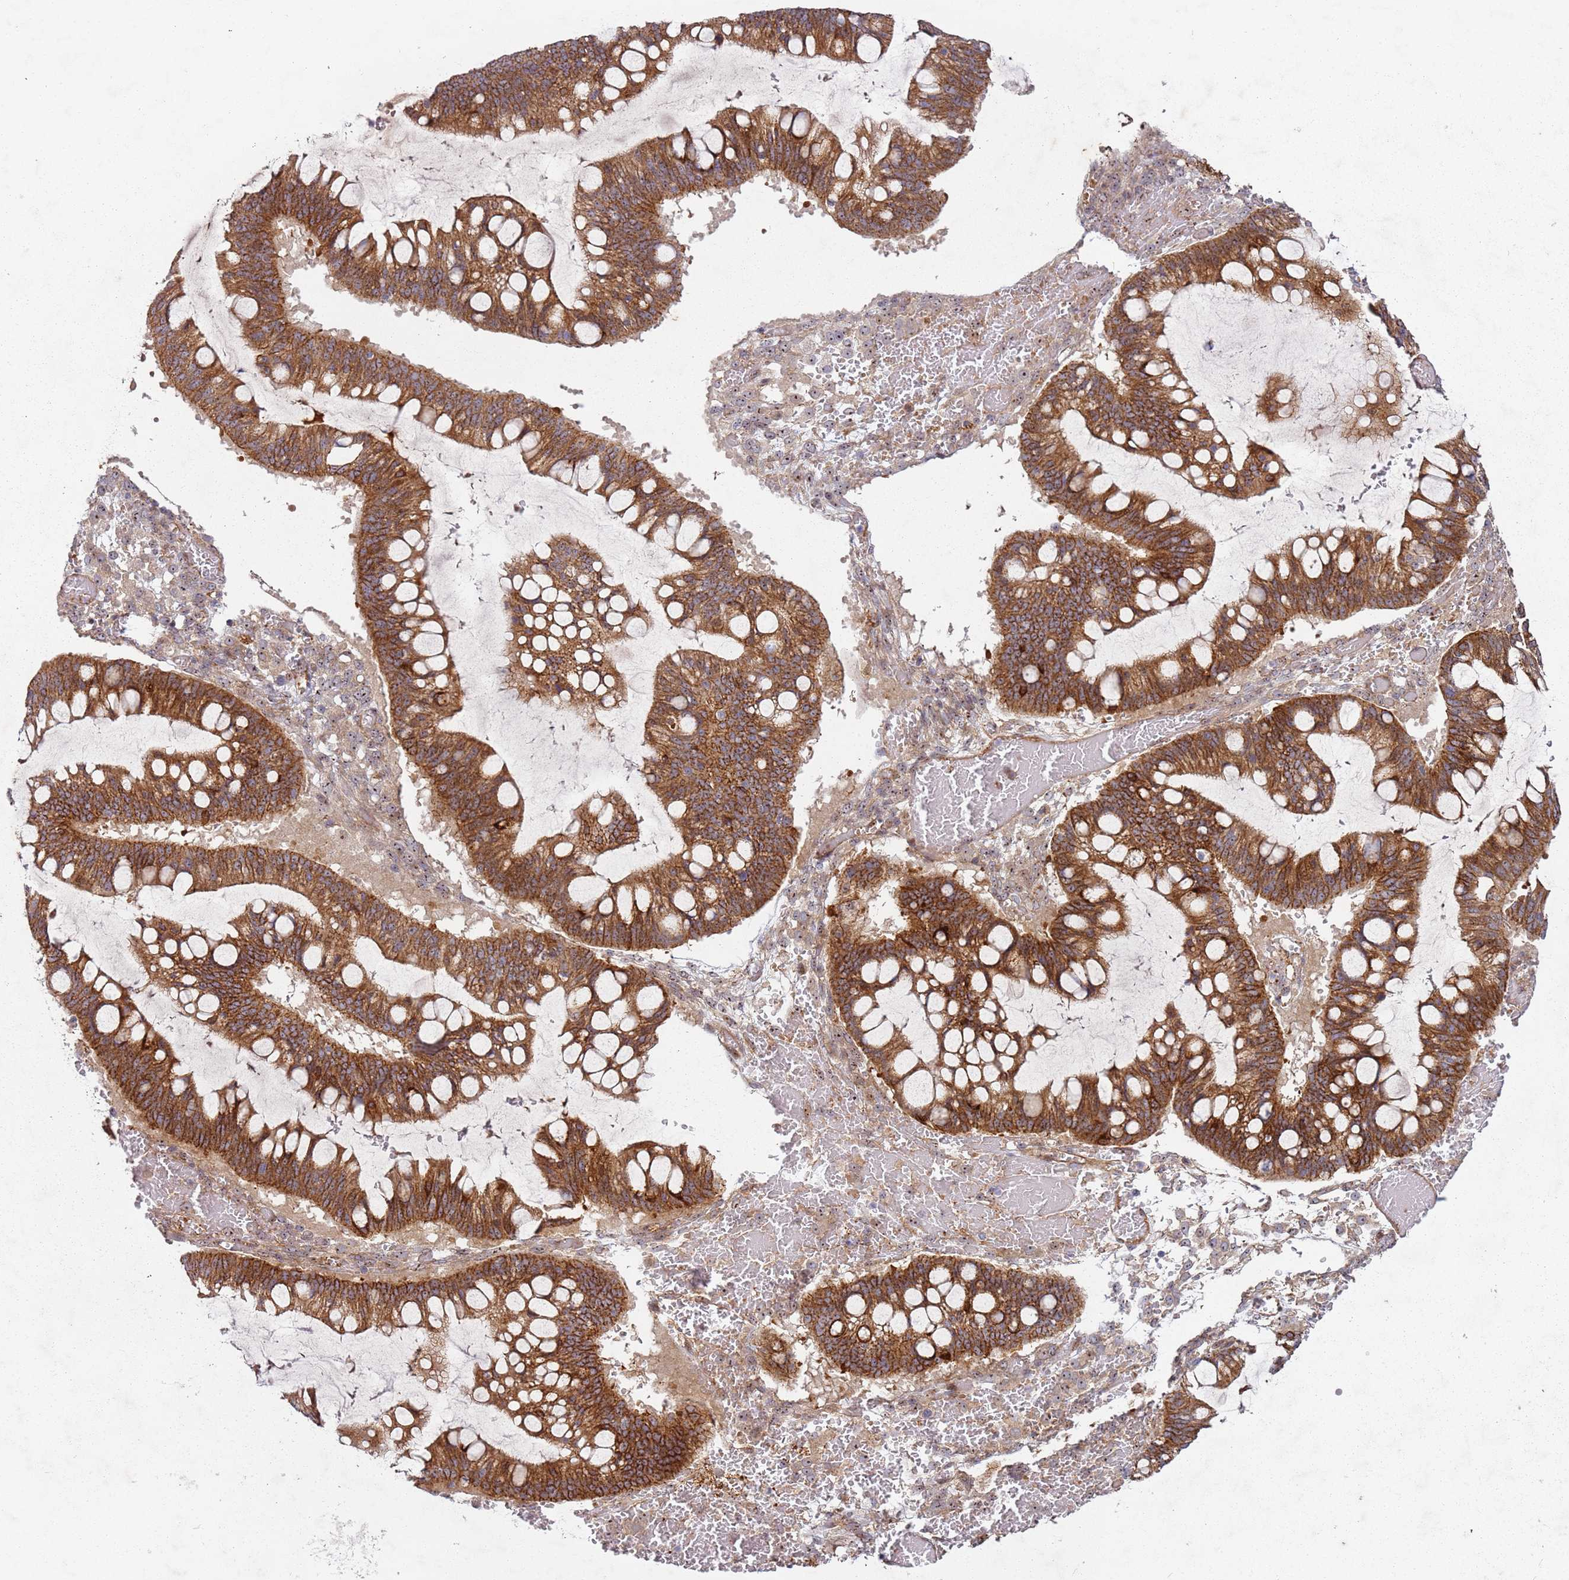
{"staining": {"intensity": "moderate", "quantity": ">75%", "location": "cytoplasmic/membranous"}, "tissue": "ovarian cancer", "cell_type": "Tumor cells", "image_type": "cancer", "snomed": [{"axis": "morphology", "description": "Cystadenocarcinoma, mucinous, NOS"}, {"axis": "topography", "description": "Ovary"}], "caption": "IHC staining of ovarian mucinous cystadenocarcinoma, which displays medium levels of moderate cytoplasmic/membranous expression in about >75% of tumor cells indicating moderate cytoplasmic/membranous protein staining. The staining was performed using DAB (brown) for protein detection and nuclei were counterstained in hematoxylin (blue).", "gene": "C2CD4B", "patient": {"sex": "female", "age": 73}}